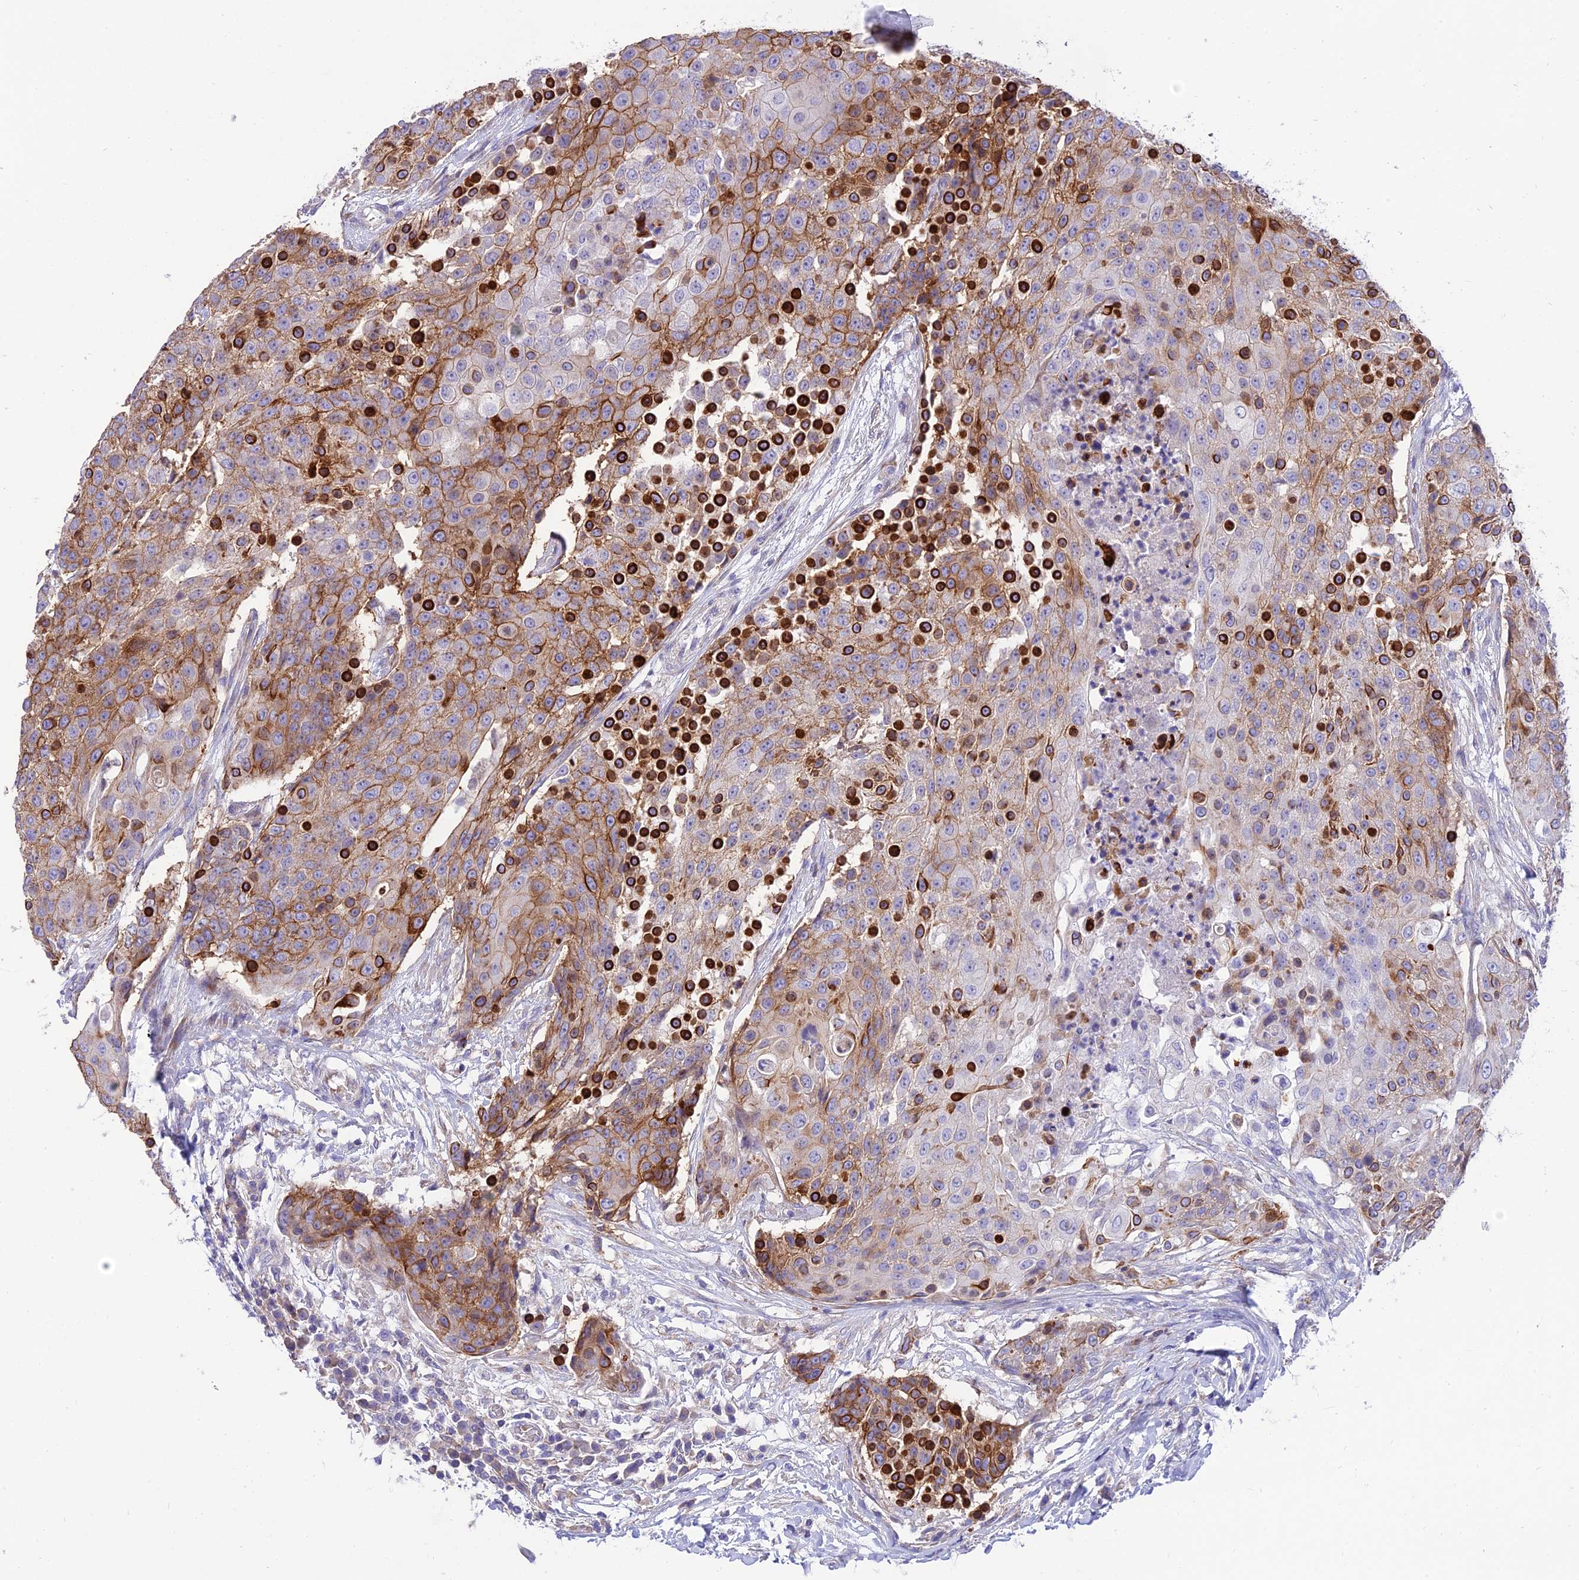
{"staining": {"intensity": "moderate", "quantity": ">75%", "location": "cytoplasmic/membranous"}, "tissue": "urothelial cancer", "cell_type": "Tumor cells", "image_type": "cancer", "snomed": [{"axis": "morphology", "description": "Urothelial carcinoma, High grade"}, {"axis": "topography", "description": "Urinary bladder"}], "caption": "DAB immunohistochemical staining of urothelial carcinoma (high-grade) demonstrates moderate cytoplasmic/membranous protein staining in approximately >75% of tumor cells.", "gene": "CCDC157", "patient": {"sex": "female", "age": 63}}